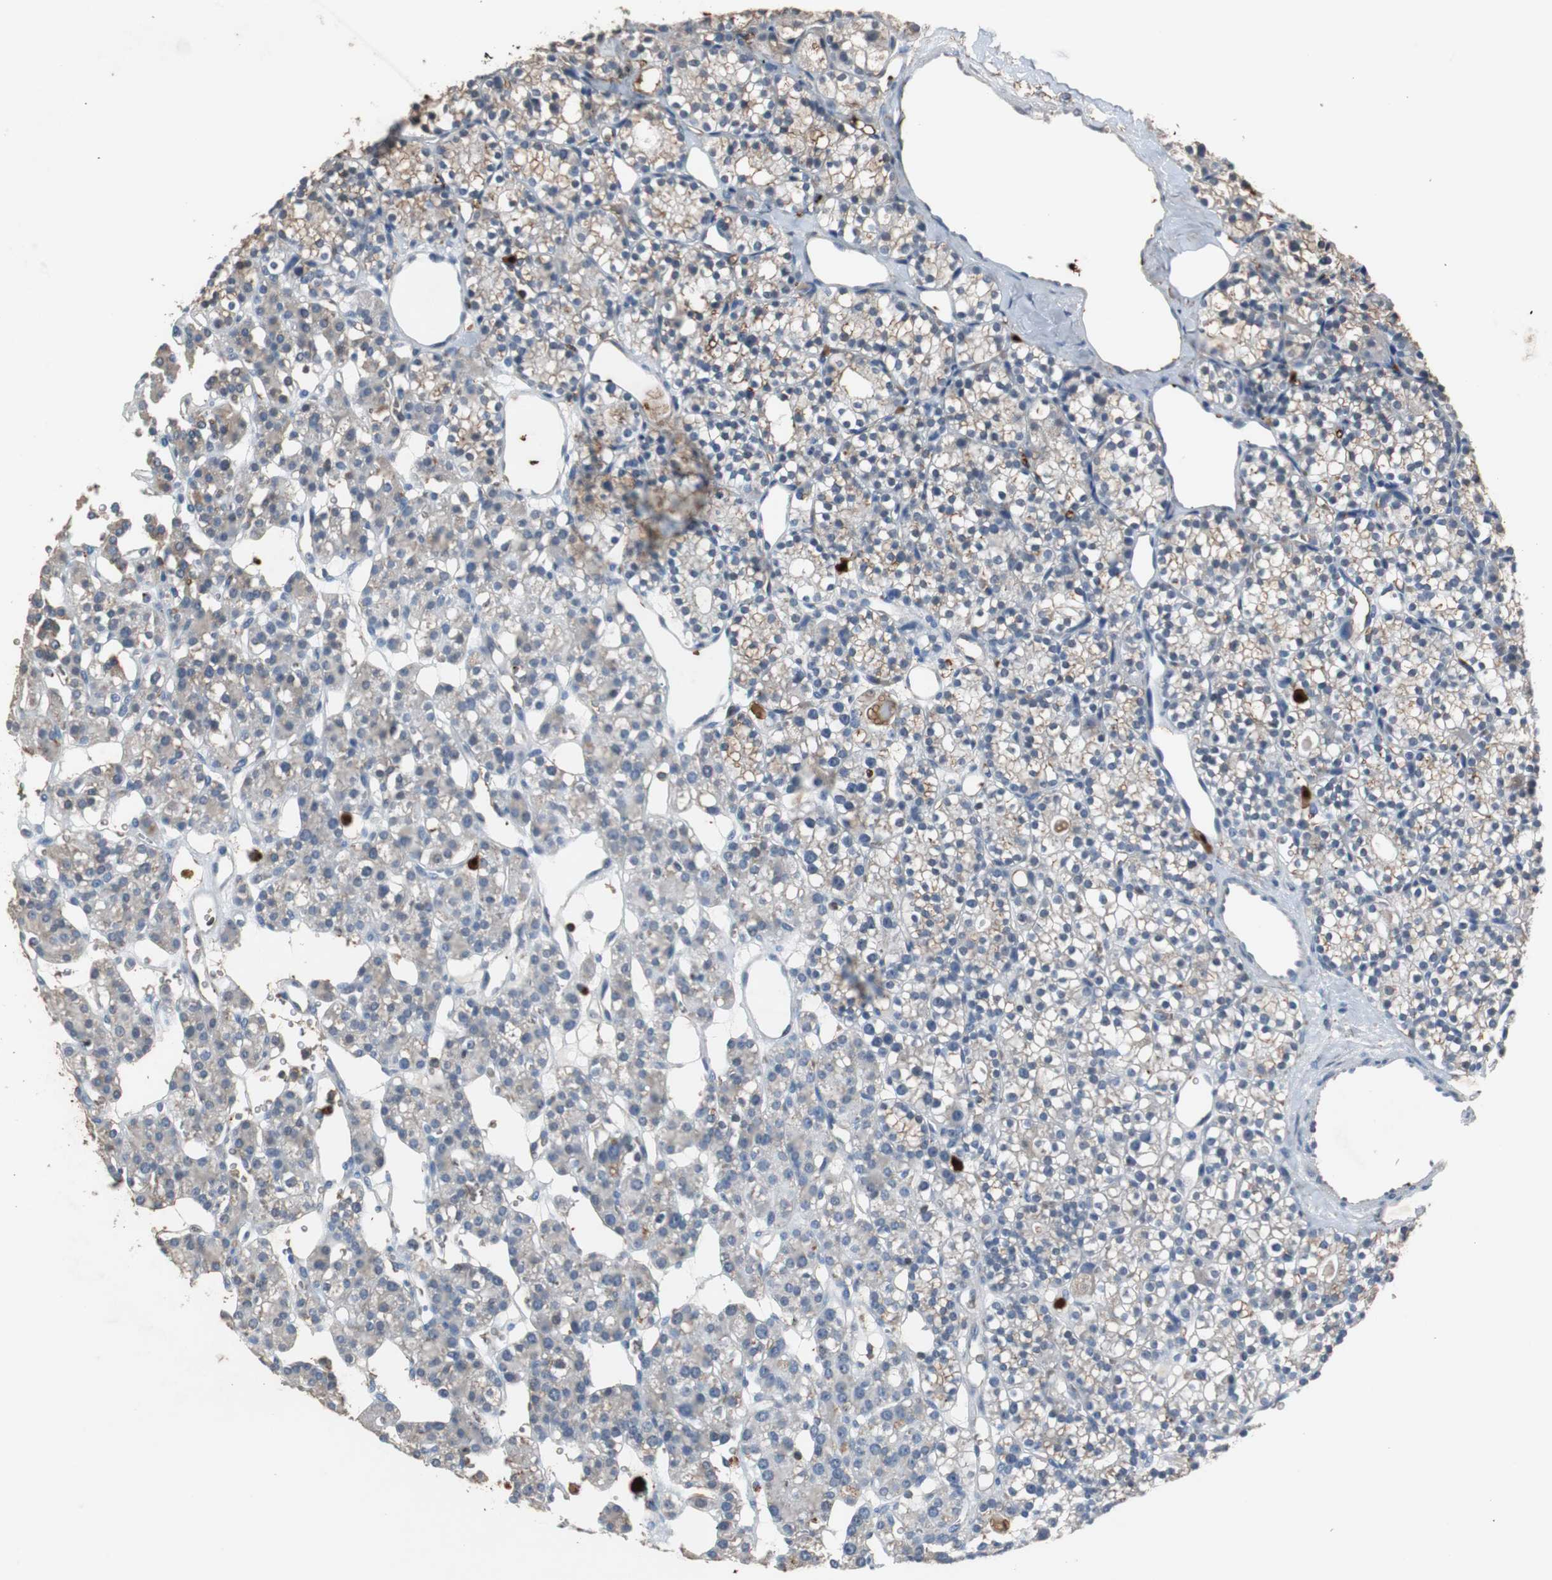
{"staining": {"intensity": "weak", "quantity": "25%-75%", "location": "cytoplasmic/membranous"}, "tissue": "parathyroid gland", "cell_type": "Glandular cells", "image_type": "normal", "snomed": [{"axis": "morphology", "description": "Normal tissue, NOS"}, {"axis": "topography", "description": "Parathyroid gland"}], "caption": "Protein staining shows weak cytoplasmic/membranous staining in about 25%-75% of glandular cells in benign parathyroid gland. The staining is performed using DAB (3,3'-diaminobenzidine) brown chromogen to label protein expression. The nuclei are counter-stained blue using hematoxylin.", "gene": "CALB2", "patient": {"sex": "female", "age": 64}}